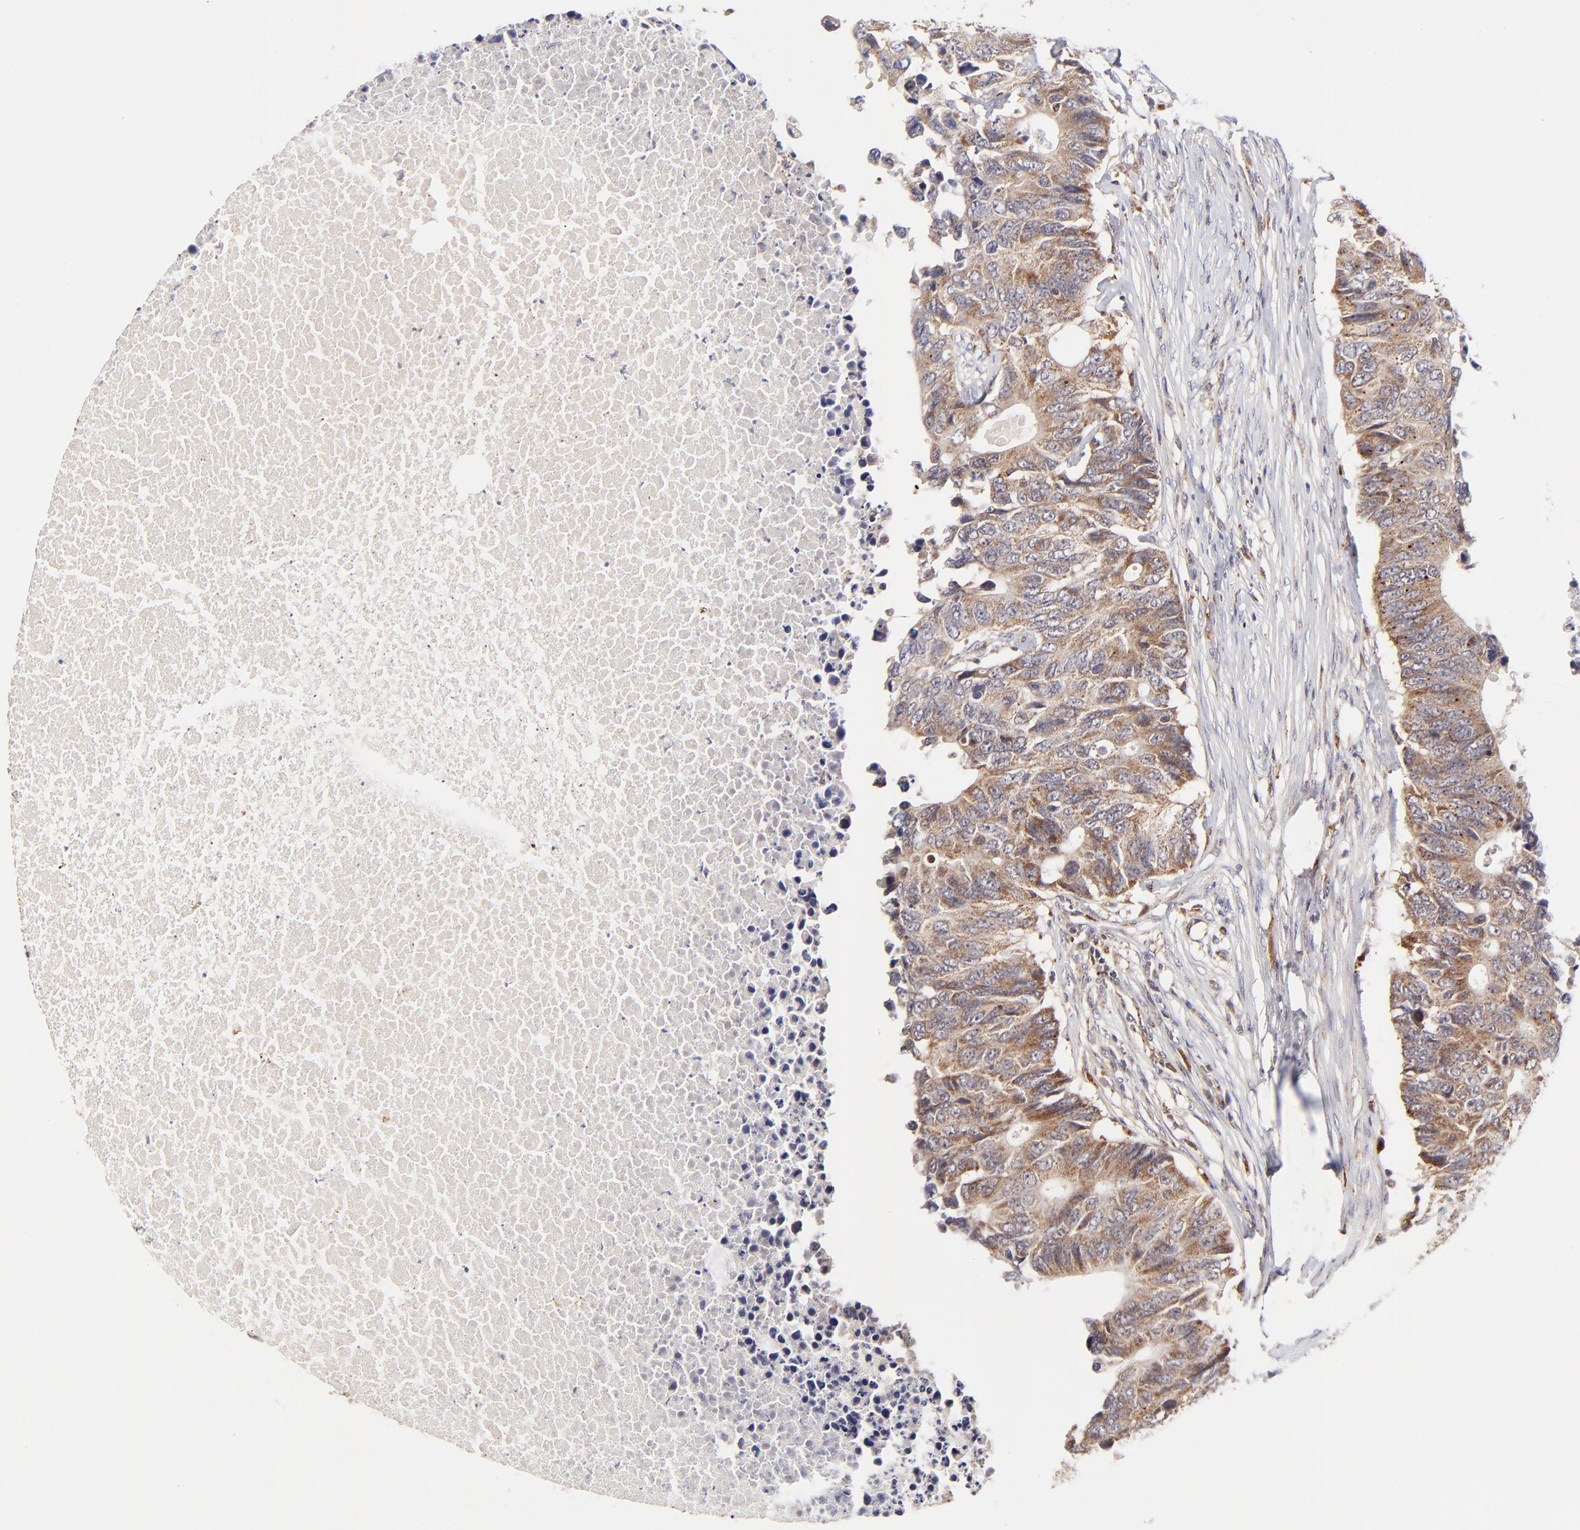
{"staining": {"intensity": "moderate", "quantity": ">75%", "location": "cytoplasmic/membranous"}, "tissue": "colorectal cancer", "cell_type": "Tumor cells", "image_type": "cancer", "snomed": [{"axis": "morphology", "description": "Adenocarcinoma, NOS"}, {"axis": "topography", "description": "Colon"}], "caption": "This histopathology image shows immunohistochemistry staining of colorectal cancer, with medium moderate cytoplasmic/membranous expression in approximately >75% of tumor cells.", "gene": "MAP2K7", "patient": {"sex": "male", "age": 71}}